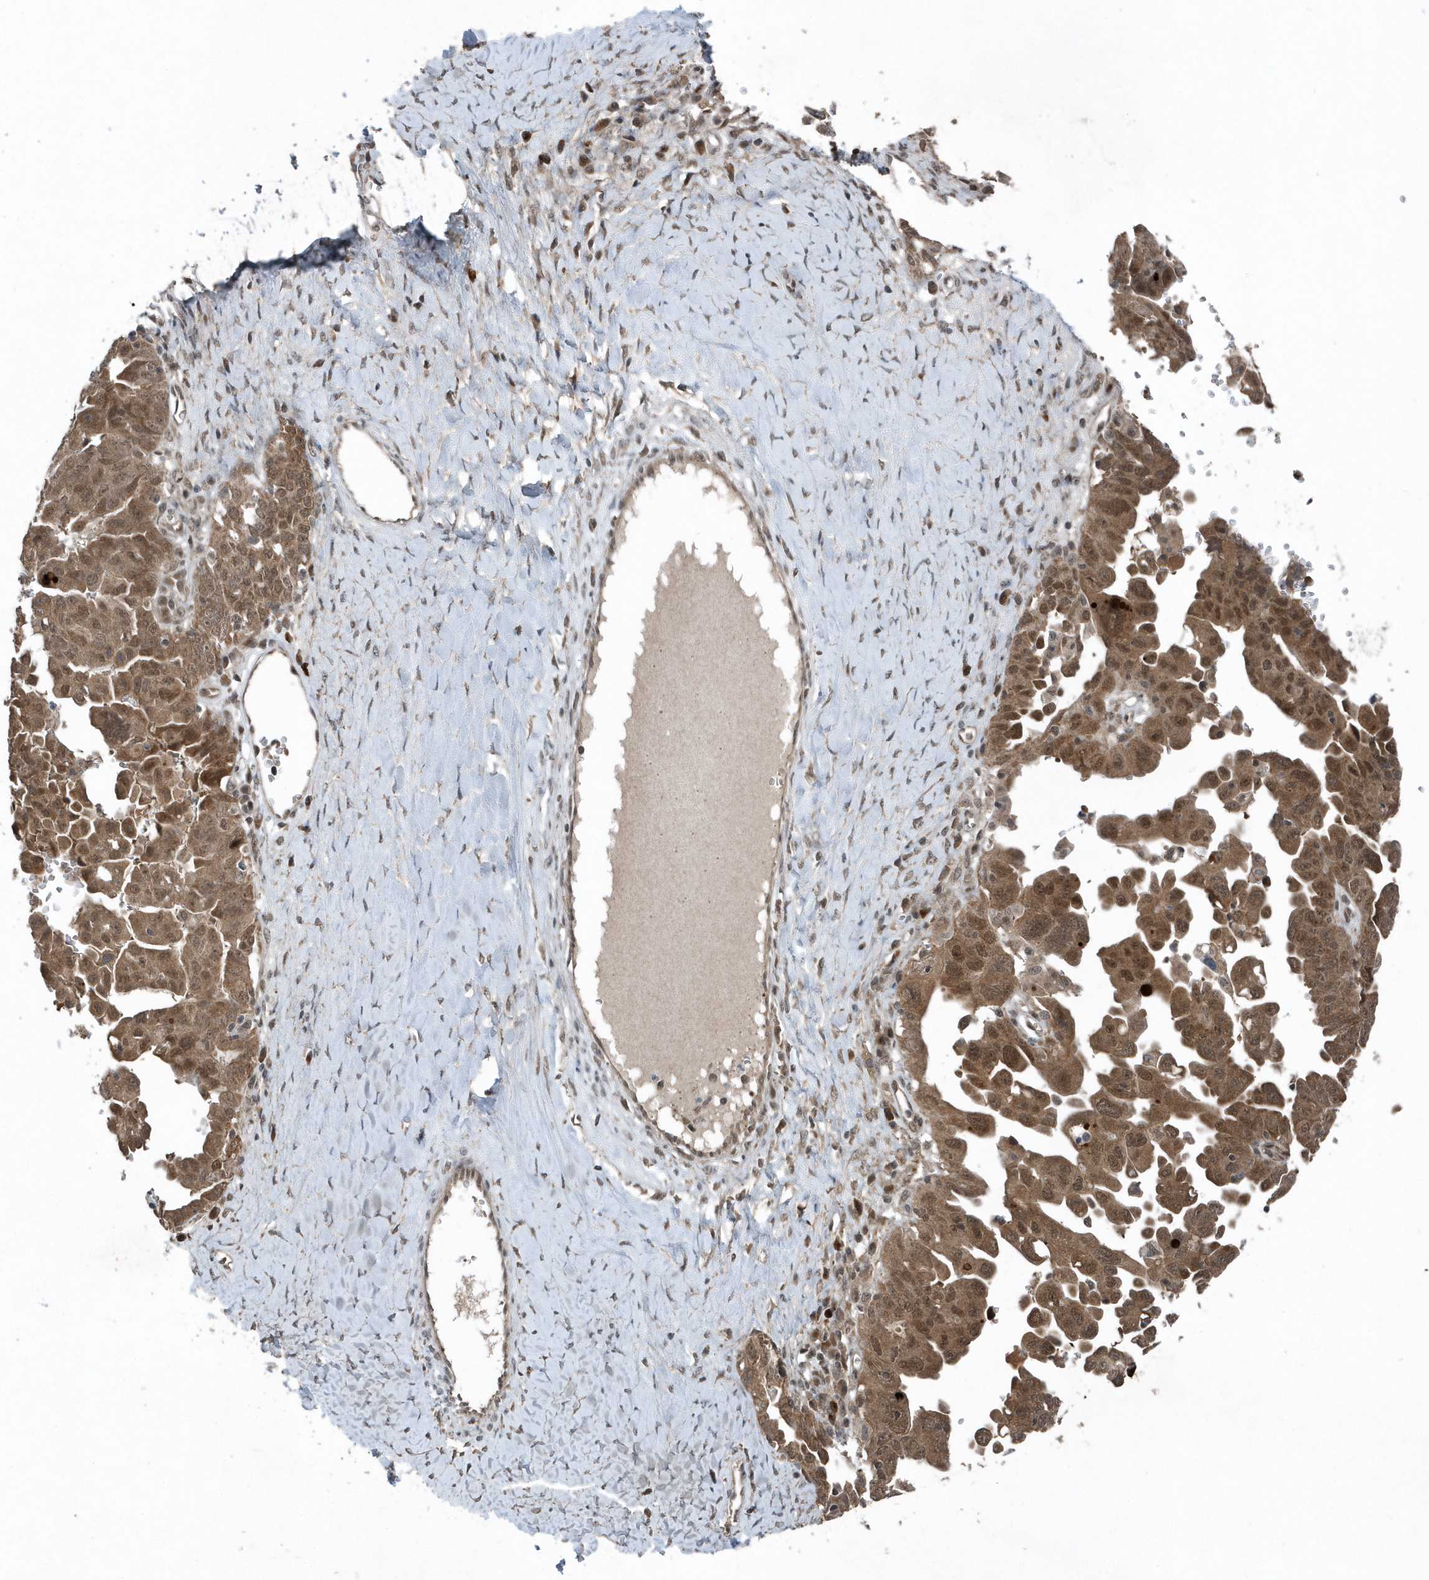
{"staining": {"intensity": "moderate", "quantity": ">75%", "location": "cytoplasmic/membranous,nuclear"}, "tissue": "ovarian cancer", "cell_type": "Tumor cells", "image_type": "cancer", "snomed": [{"axis": "morphology", "description": "Carcinoma, endometroid"}, {"axis": "topography", "description": "Ovary"}], "caption": "Protein expression analysis of ovarian cancer shows moderate cytoplasmic/membranous and nuclear positivity in approximately >75% of tumor cells.", "gene": "QTRT2", "patient": {"sex": "female", "age": 62}}